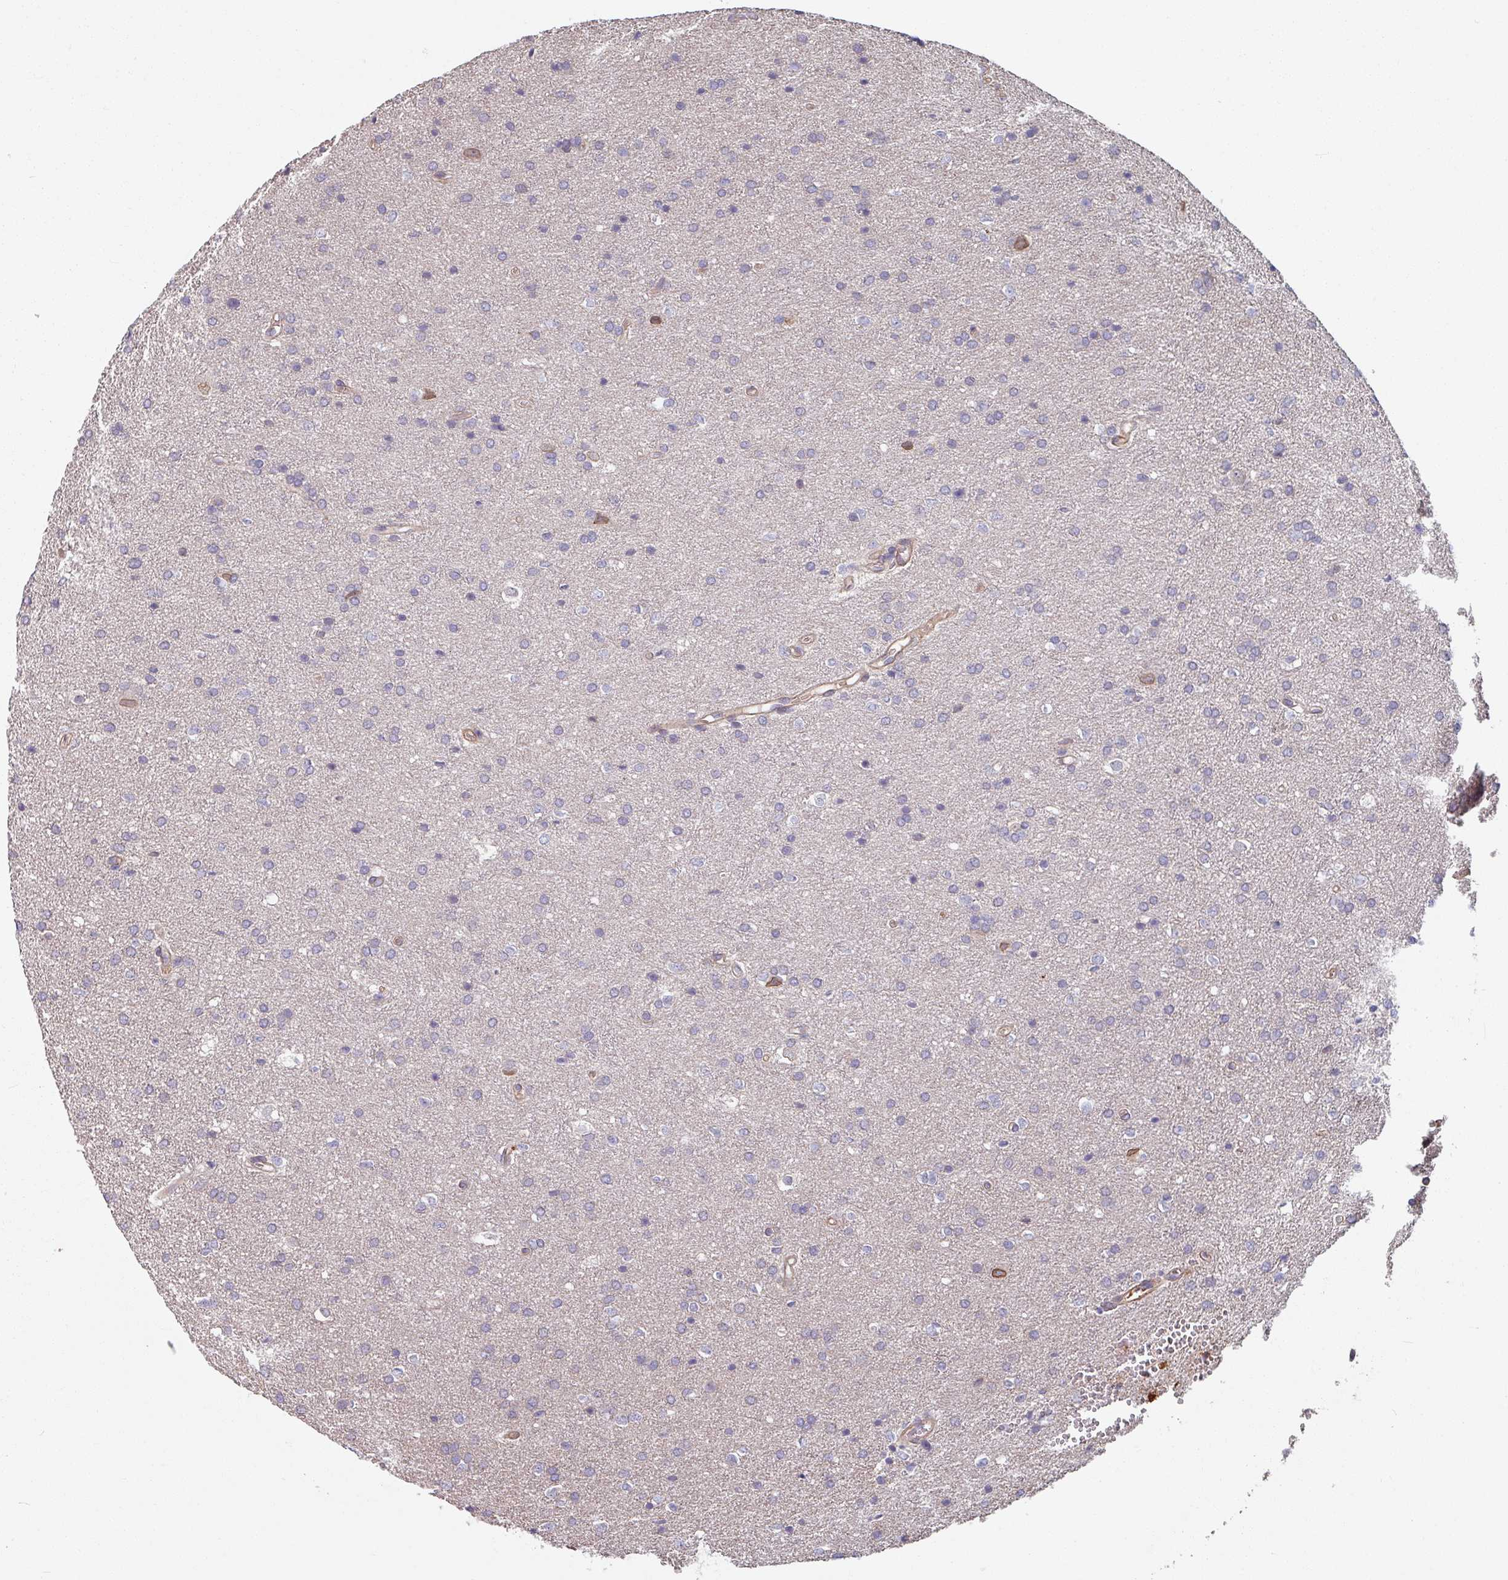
{"staining": {"intensity": "negative", "quantity": "none", "location": "none"}, "tissue": "glioma", "cell_type": "Tumor cells", "image_type": "cancer", "snomed": [{"axis": "morphology", "description": "Glioma, malignant, Low grade"}, {"axis": "topography", "description": "Brain"}], "caption": "Photomicrograph shows no significant protein expression in tumor cells of malignant glioma (low-grade). (Stains: DAB IHC with hematoxylin counter stain, Microscopy: brightfield microscopy at high magnification).", "gene": "C4BPB", "patient": {"sex": "female", "age": 34}}